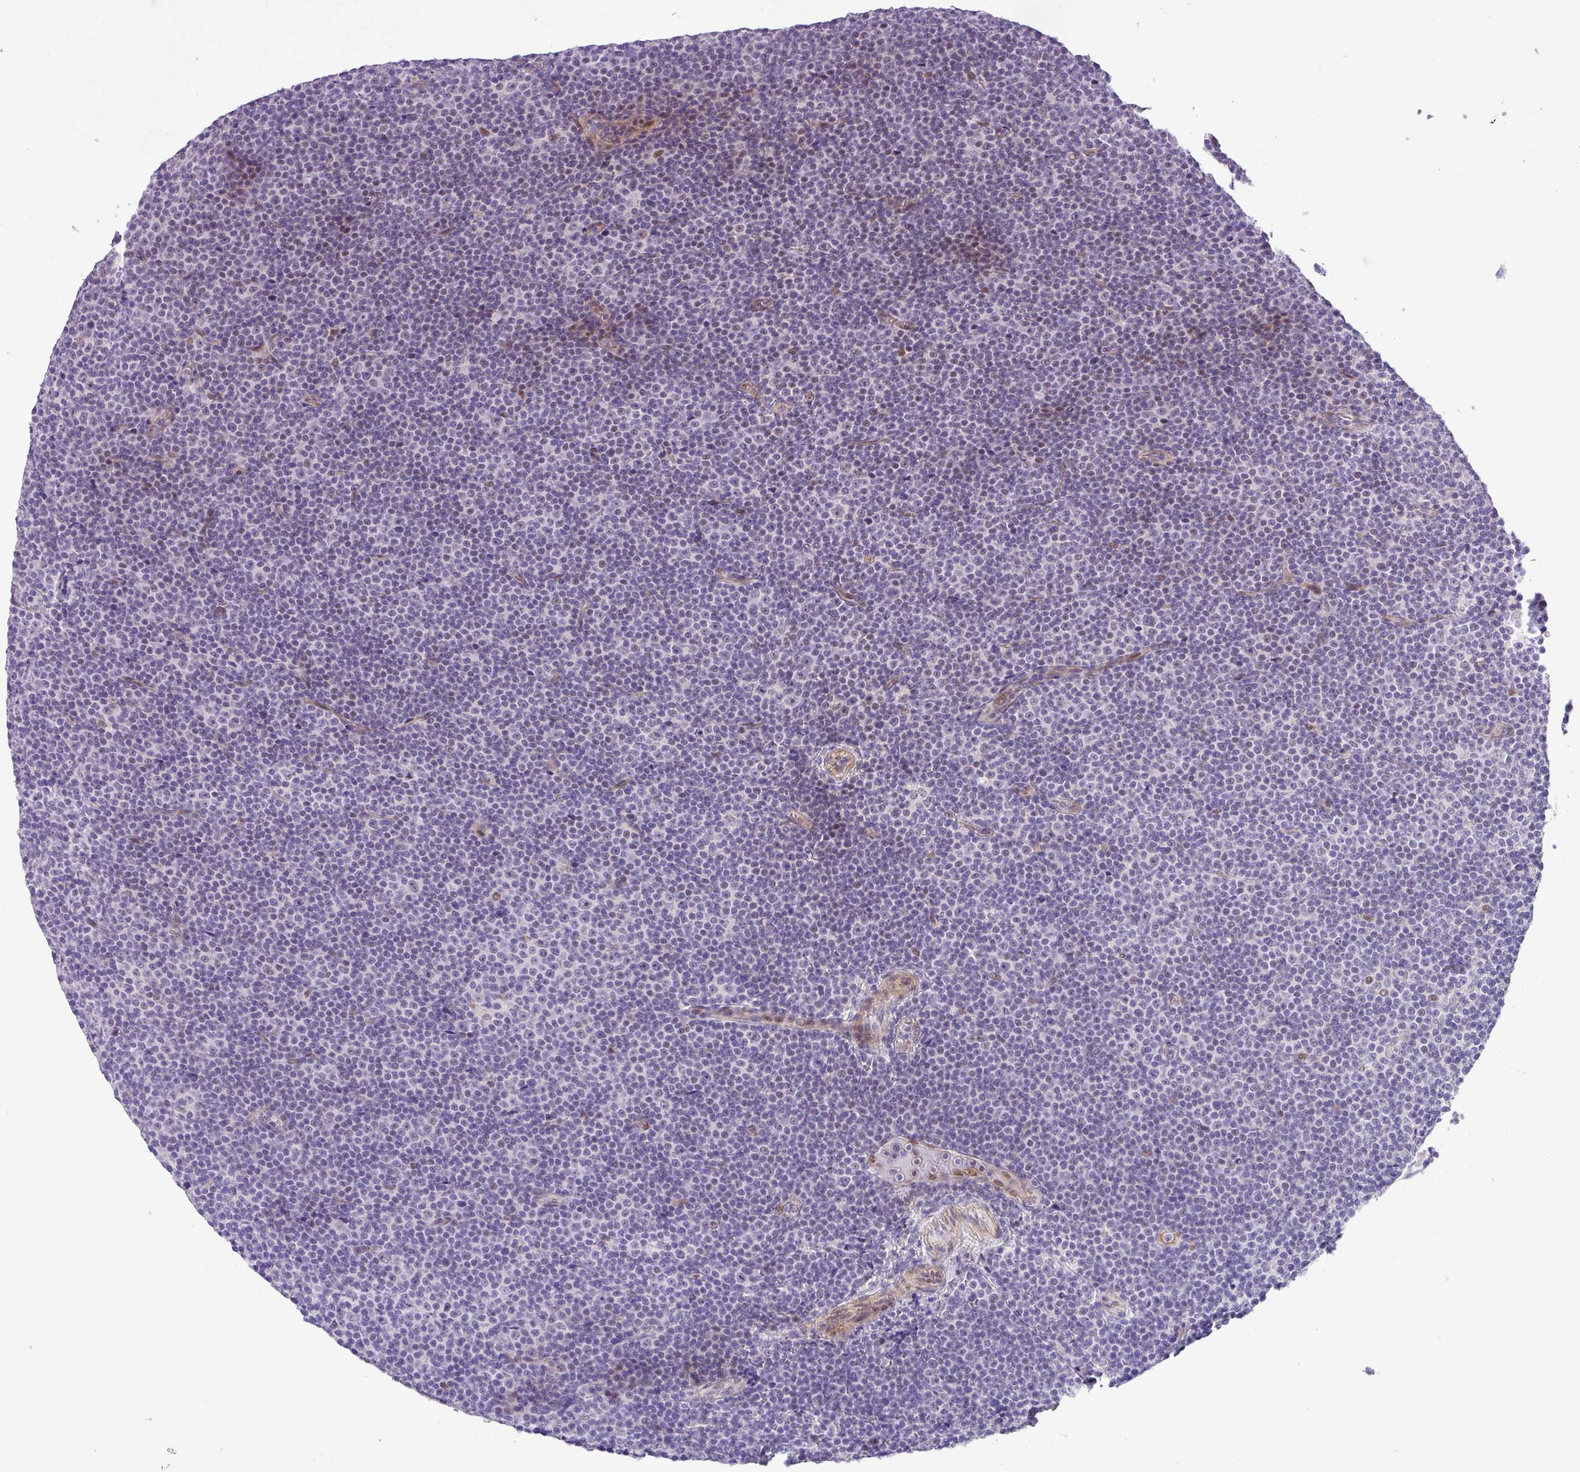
{"staining": {"intensity": "weak", "quantity": "<25%", "location": "nuclear"}, "tissue": "lymphoma", "cell_type": "Tumor cells", "image_type": "cancer", "snomed": [{"axis": "morphology", "description": "Malignant lymphoma, non-Hodgkin's type, Low grade"}, {"axis": "topography", "description": "Lymph node"}], "caption": "The photomicrograph shows no significant positivity in tumor cells of low-grade malignant lymphoma, non-Hodgkin's type. Brightfield microscopy of IHC stained with DAB (3,3'-diaminobenzidine) (brown) and hematoxylin (blue), captured at high magnification.", "gene": "YLPM1", "patient": {"sex": "female", "age": 67}}